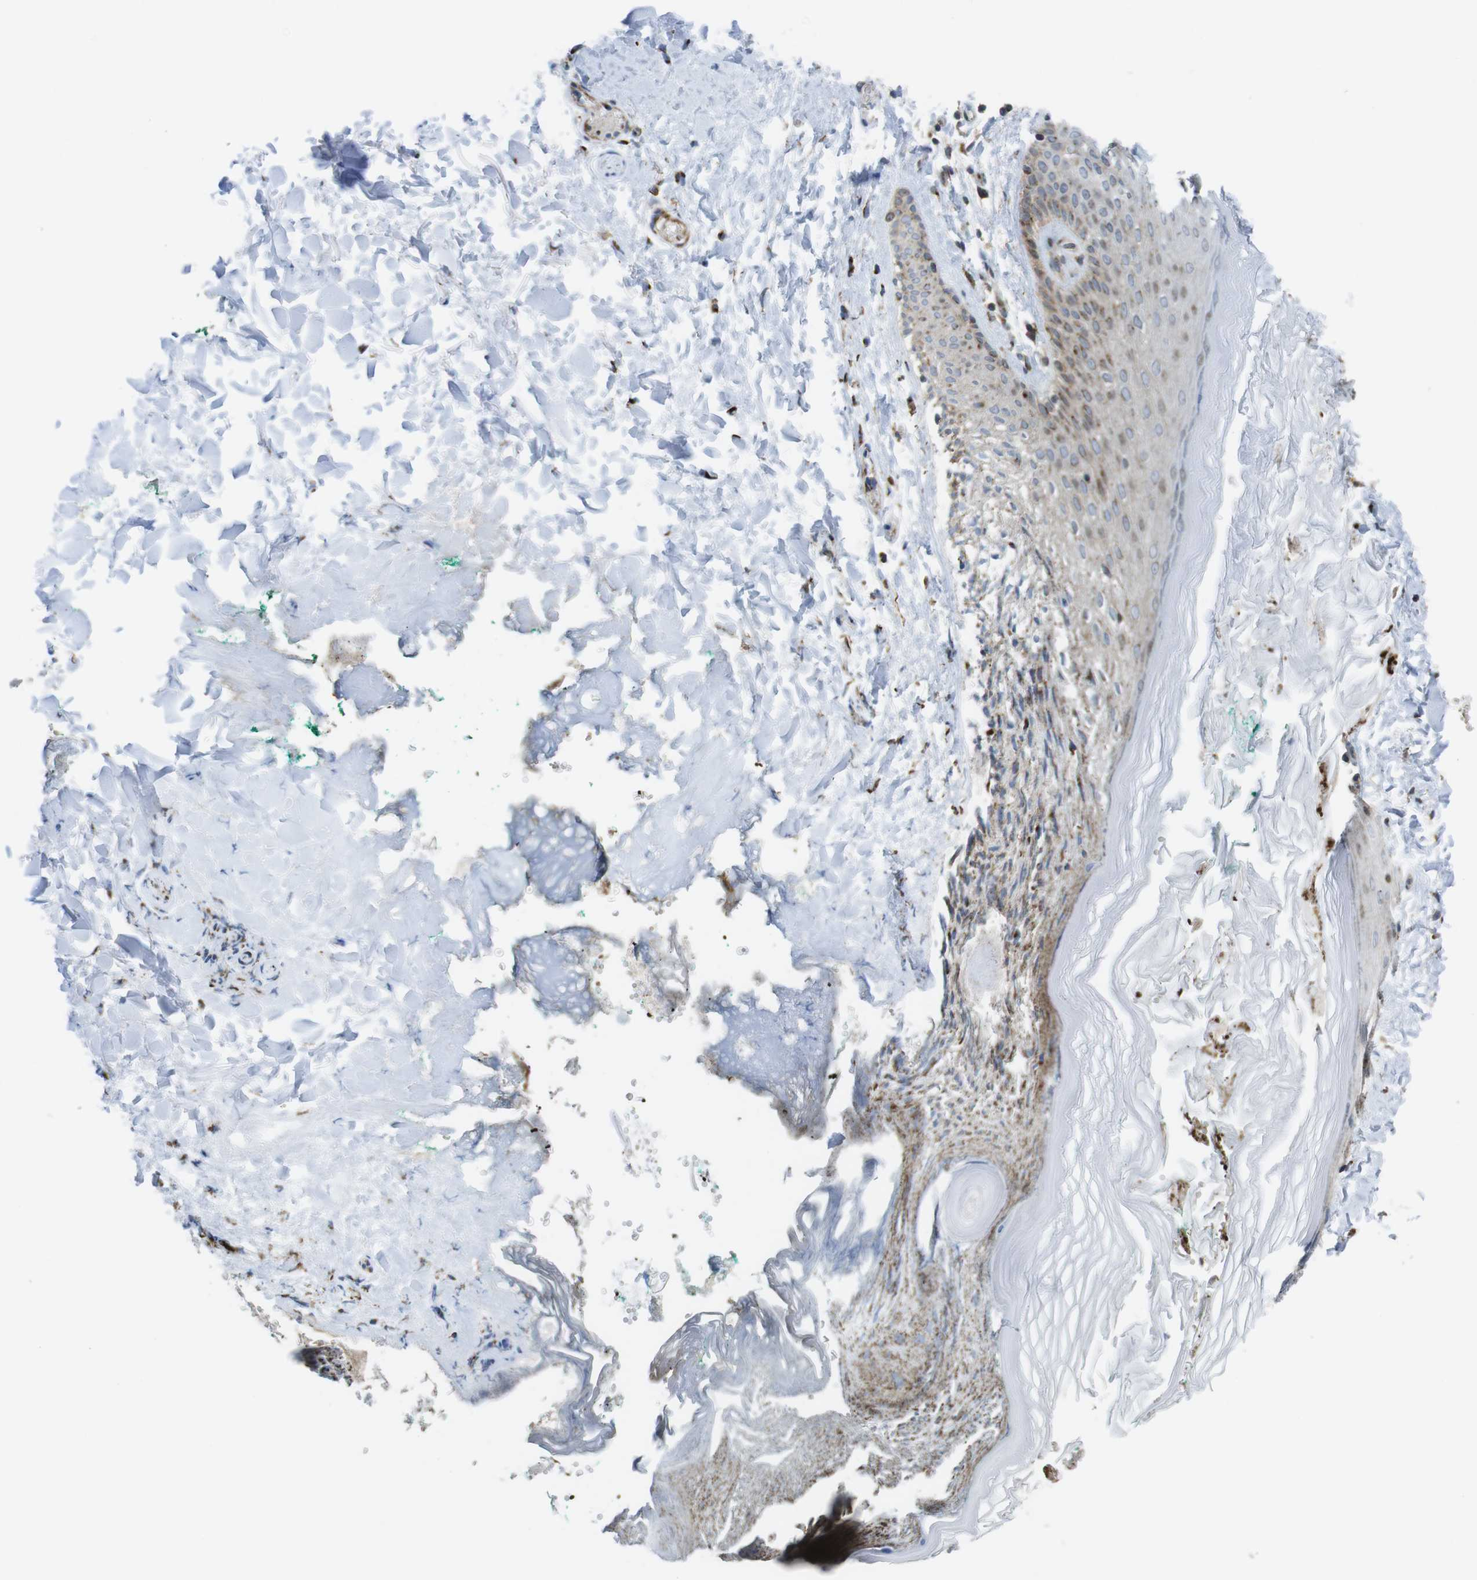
{"staining": {"intensity": "weak", "quantity": "25%-75%", "location": "cytoplasmic/membranous"}, "tissue": "skin", "cell_type": "Epidermal cells", "image_type": "normal", "snomed": [{"axis": "morphology", "description": "Normal tissue, NOS"}, {"axis": "topography", "description": "Anal"}], "caption": "Human skin stained for a protein (brown) reveals weak cytoplasmic/membranous positive expression in about 25%-75% of epidermal cells.", "gene": "CUL7", "patient": {"sex": "male", "age": 74}}